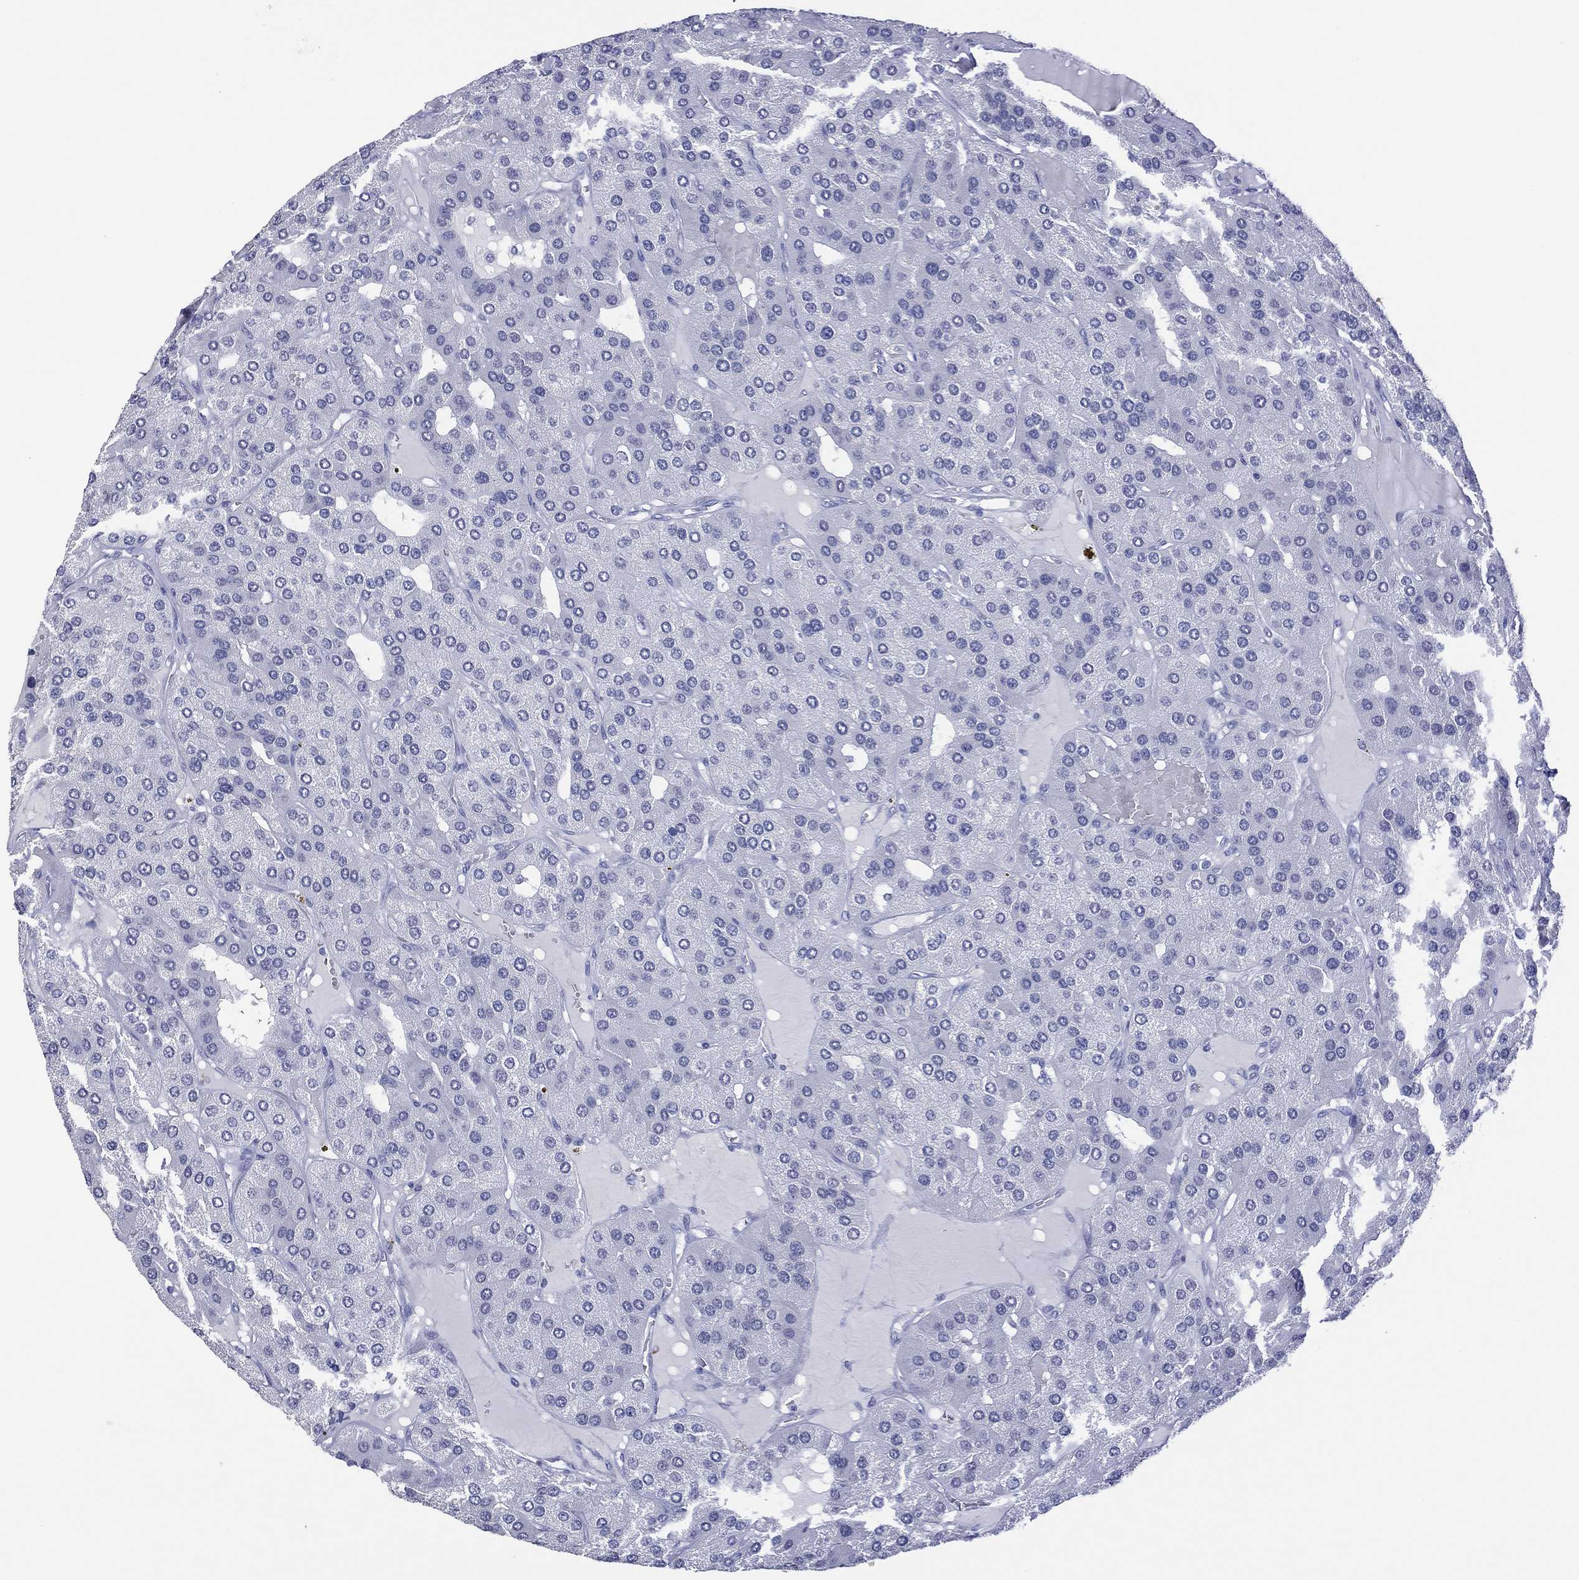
{"staining": {"intensity": "negative", "quantity": "none", "location": "none"}, "tissue": "parathyroid gland", "cell_type": "Glandular cells", "image_type": "normal", "snomed": [{"axis": "morphology", "description": "Normal tissue, NOS"}, {"axis": "morphology", "description": "Adenoma, NOS"}, {"axis": "topography", "description": "Parathyroid gland"}], "caption": "High power microscopy image of an immunohistochemistry photomicrograph of benign parathyroid gland, revealing no significant positivity in glandular cells.", "gene": "UTF1", "patient": {"sex": "female", "age": 86}}